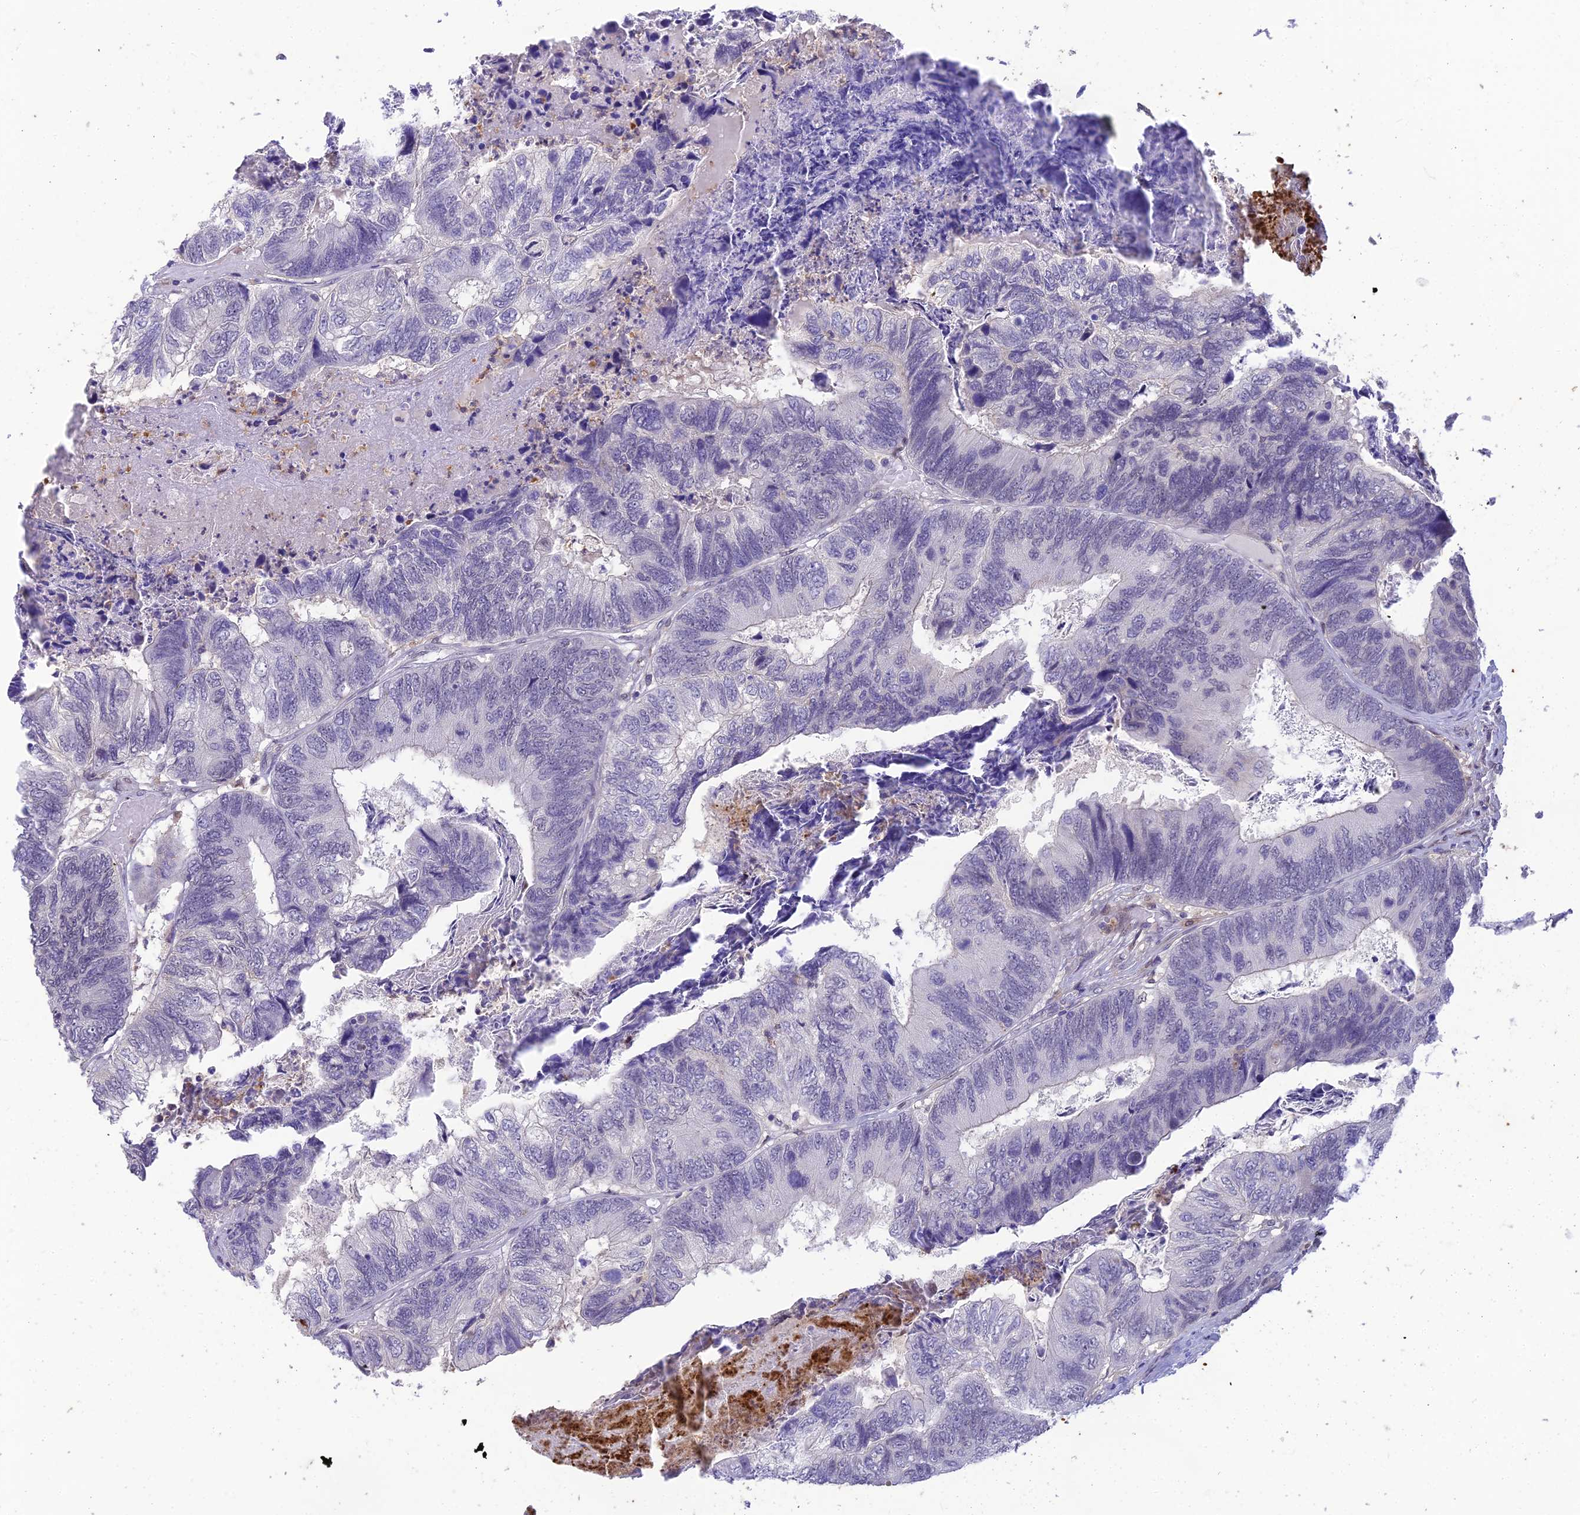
{"staining": {"intensity": "negative", "quantity": "none", "location": "none"}, "tissue": "colorectal cancer", "cell_type": "Tumor cells", "image_type": "cancer", "snomed": [{"axis": "morphology", "description": "Adenocarcinoma, NOS"}, {"axis": "topography", "description": "Colon"}], "caption": "This is an immunohistochemistry (IHC) photomicrograph of colorectal cancer. There is no positivity in tumor cells.", "gene": "BMT2", "patient": {"sex": "female", "age": 67}}